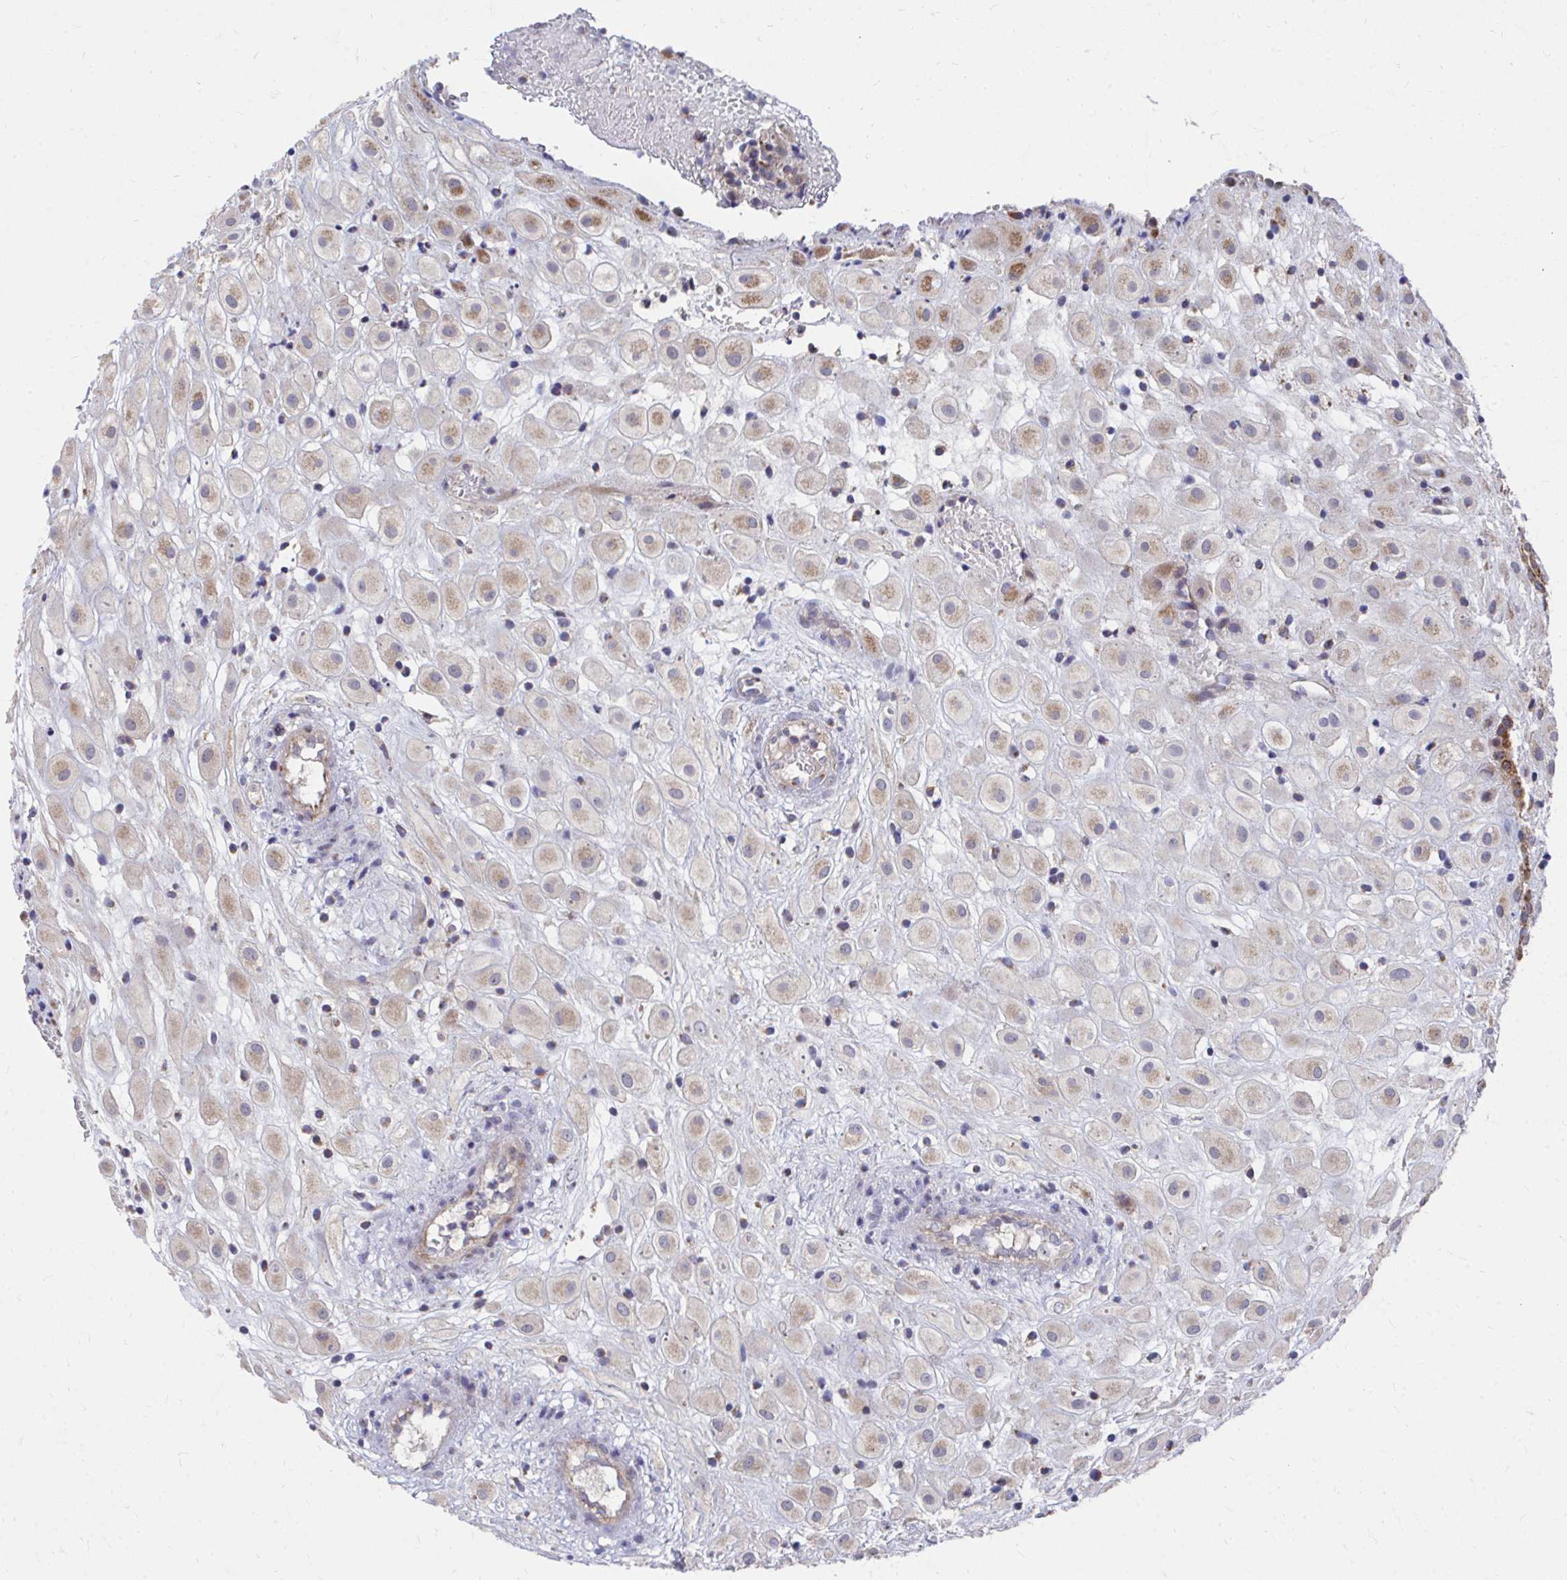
{"staining": {"intensity": "moderate", "quantity": "25%-75%", "location": "cytoplasmic/membranous"}, "tissue": "placenta", "cell_type": "Decidual cells", "image_type": "normal", "snomed": [{"axis": "morphology", "description": "Normal tissue, NOS"}, {"axis": "topography", "description": "Placenta"}], "caption": "This is an image of immunohistochemistry (IHC) staining of normal placenta, which shows moderate positivity in the cytoplasmic/membranous of decidual cells.", "gene": "PEX3", "patient": {"sex": "female", "age": 24}}